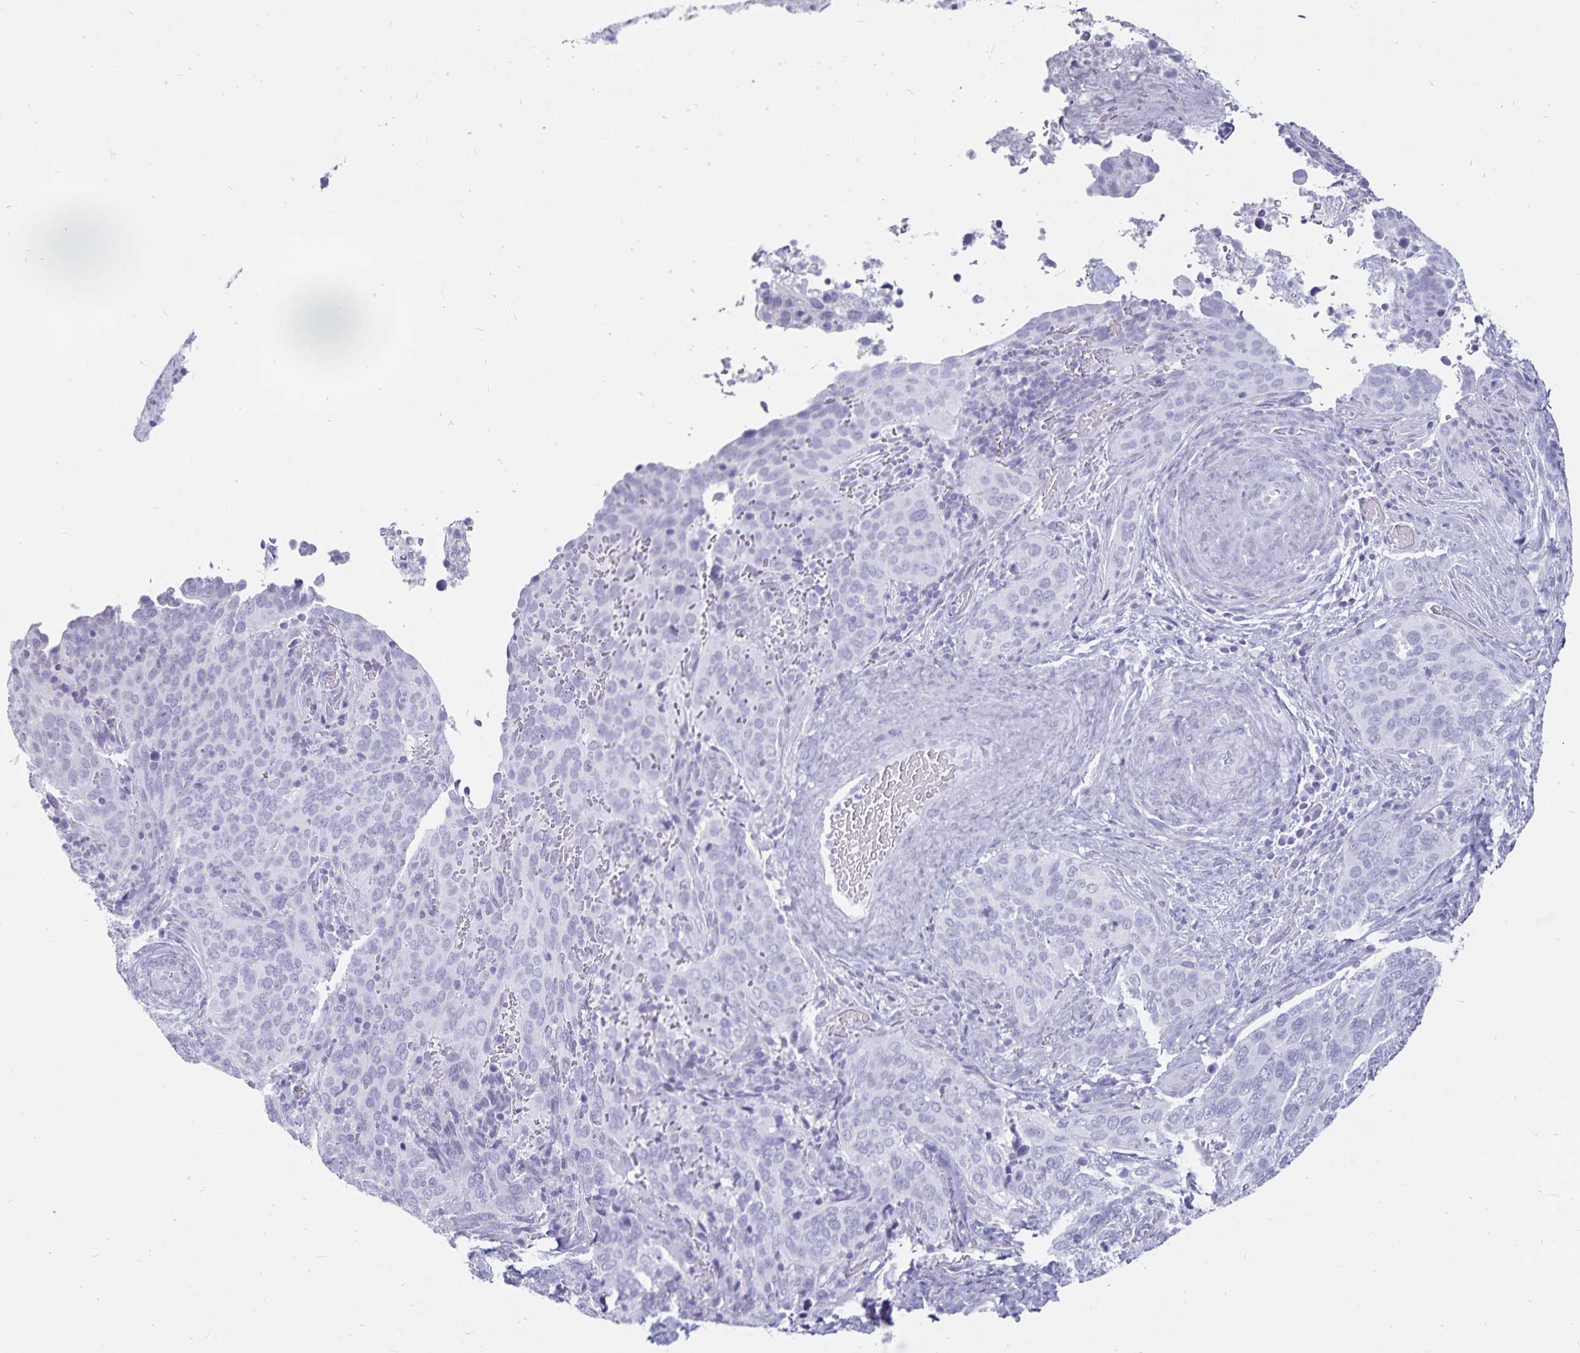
{"staining": {"intensity": "negative", "quantity": "none", "location": "none"}, "tissue": "cervical cancer", "cell_type": "Tumor cells", "image_type": "cancer", "snomed": [{"axis": "morphology", "description": "Squamous cell carcinoma, NOS"}, {"axis": "topography", "description": "Cervix"}], "caption": "This photomicrograph is of cervical squamous cell carcinoma stained with immunohistochemistry to label a protein in brown with the nuclei are counter-stained blue. There is no expression in tumor cells.", "gene": "DEFA6", "patient": {"sex": "female", "age": 38}}